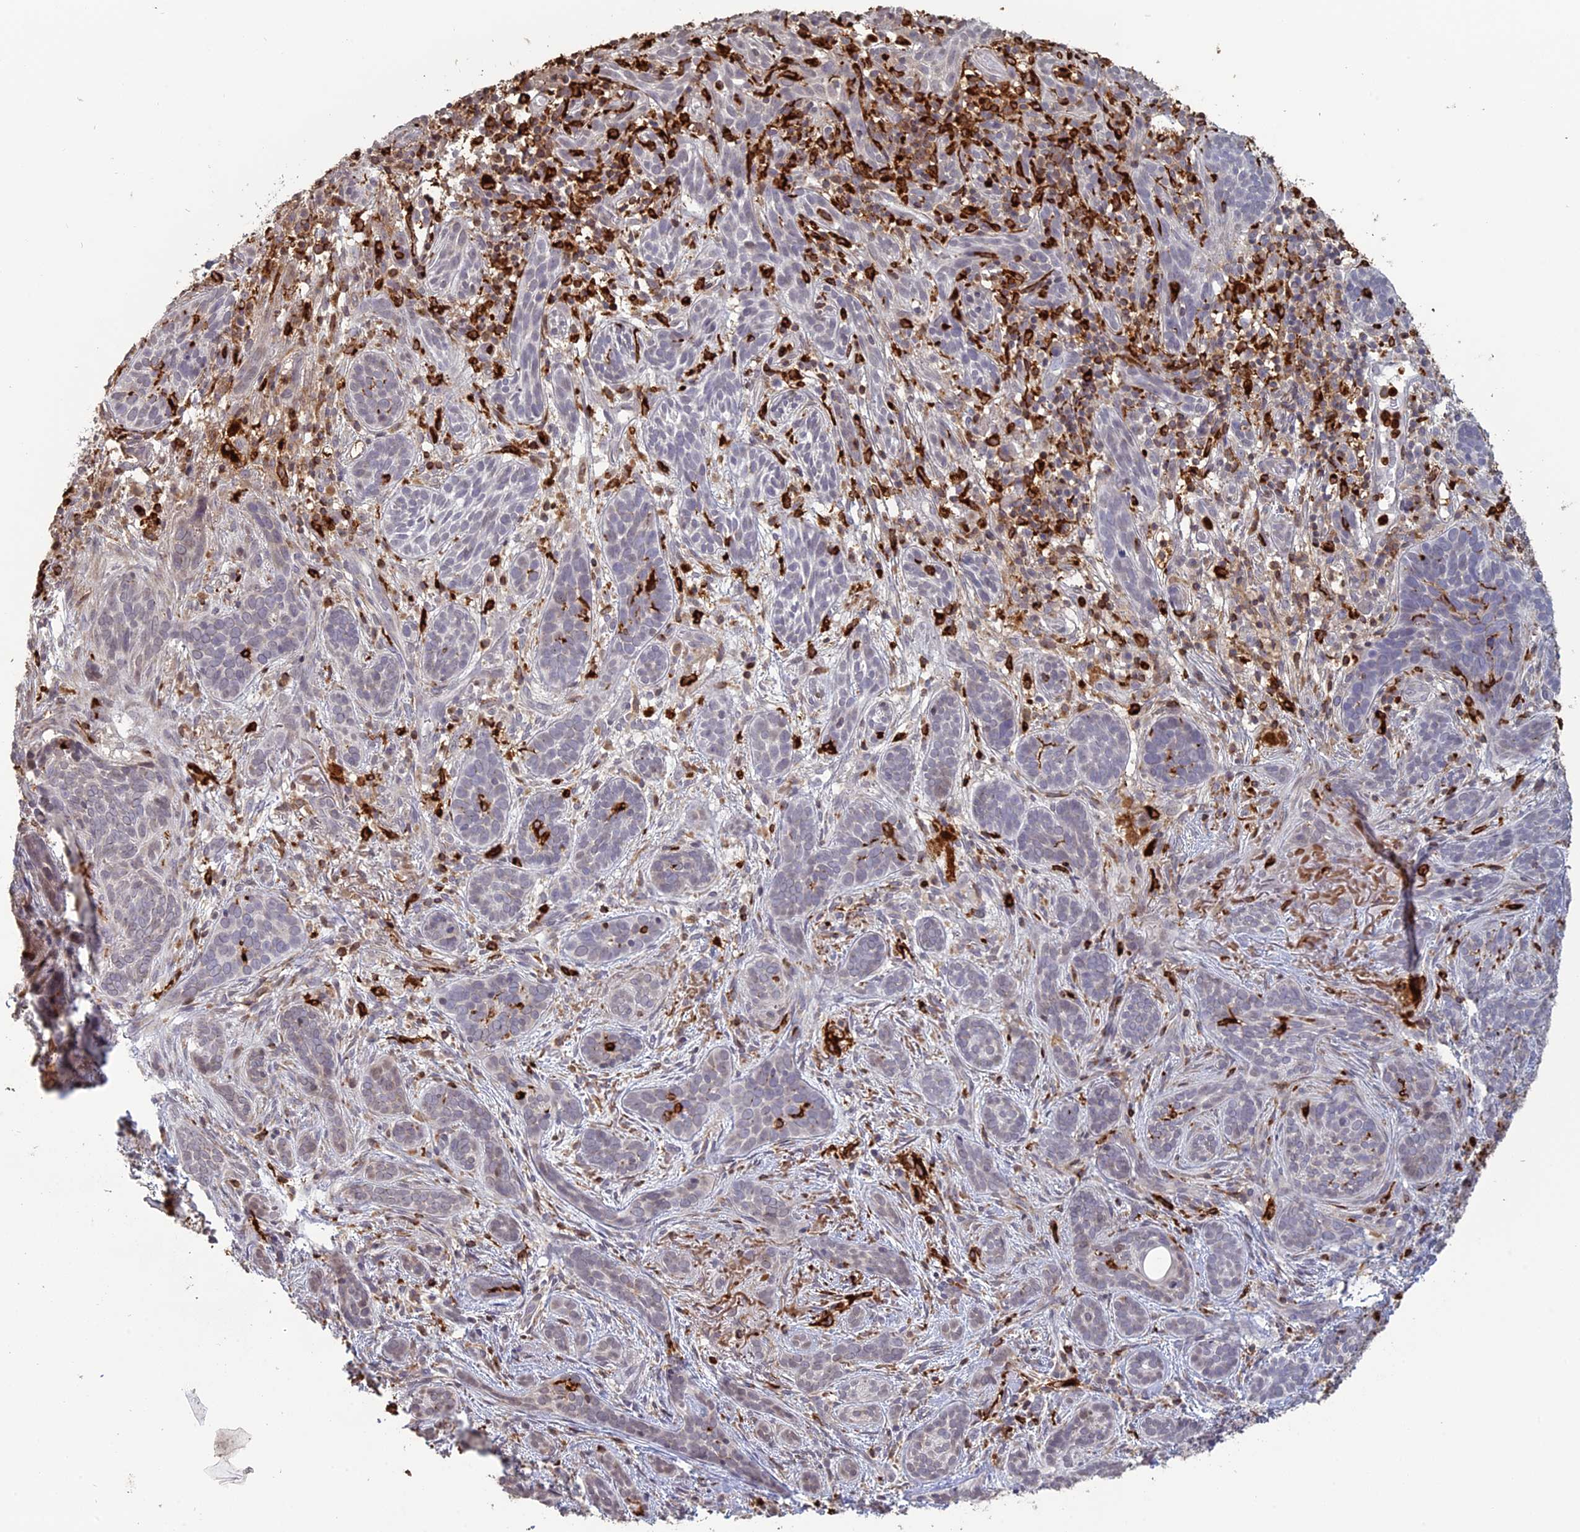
{"staining": {"intensity": "negative", "quantity": "none", "location": "none"}, "tissue": "skin cancer", "cell_type": "Tumor cells", "image_type": "cancer", "snomed": [{"axis": "morphology", "description": "Basal cell carcinoma"}, {"axis": "topography", "description": "Skin"}], "caption": "A histopathology image of skin cancer (basal cell carcinoma) stained for a protein reveals no brown staining in tumor cells.", "gene": "APOBR", "patient": {"sex": "male", "age": 71}}